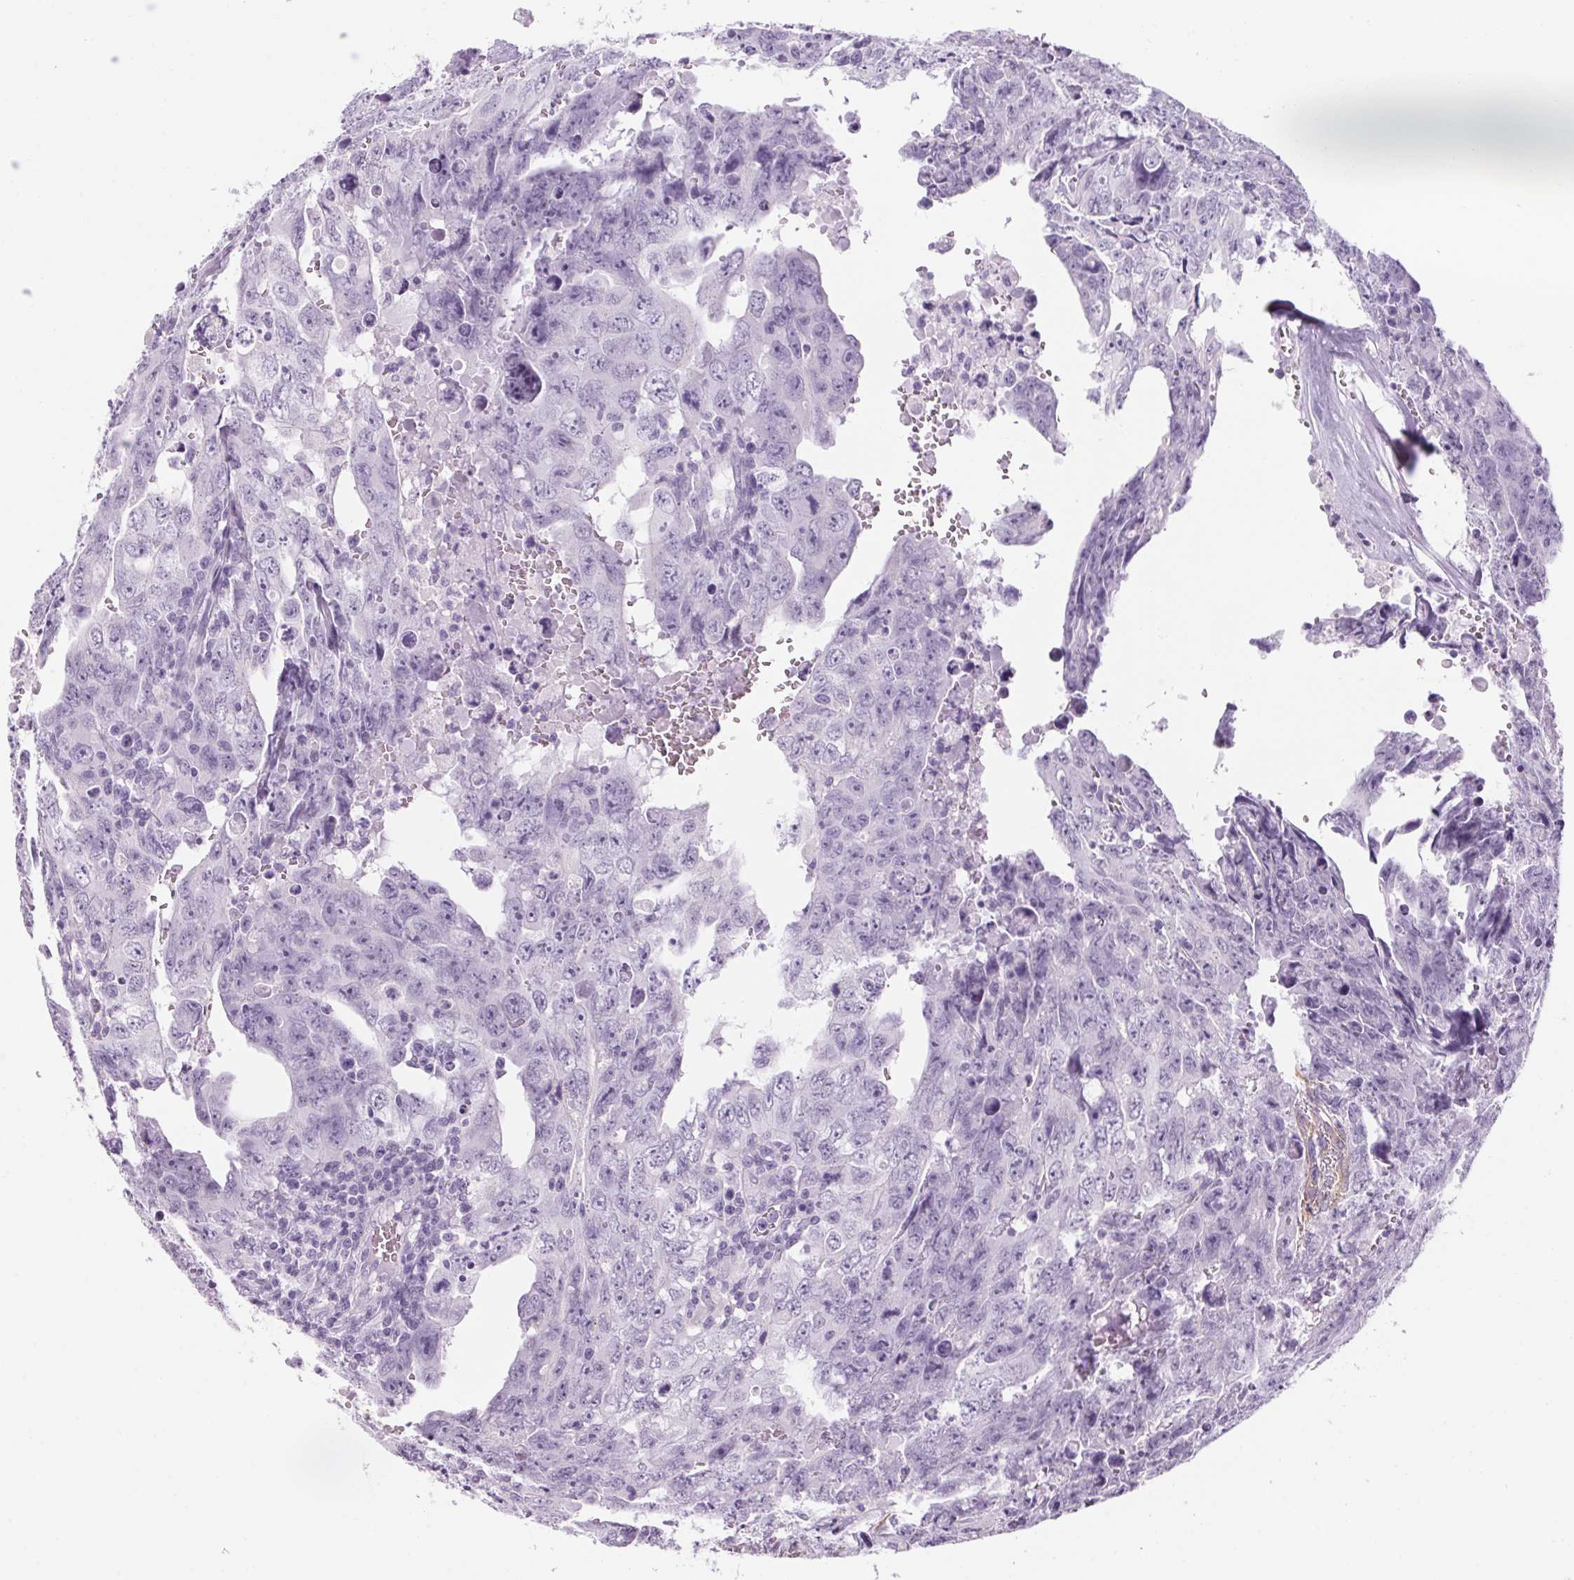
{"staining": {"intensity": "weak", "quantity": "<25%", "location": "cytoplasmic/membranous"}, "tissue": "testis cancer", "cell_type": "Tumor cells", "image_type": "cancer", "snomed": [{"axis": "morphology", "description": "Carcinoma, Embryonal, NOS"}, {"axis": "topography", "description": "Testis"}], "caption": "There is no significant expression in tumor cells of testis cancer (embryonal carcinoma). Brightfield microscopy of immunohistochemistry (IHC) stained with DAB (3,3'-diaminobenzidine) (brown) and hematoxylin (blue), captured at high magnification.", "gene": "RPTN", "patient": {"sex": "male", "age": 24}}